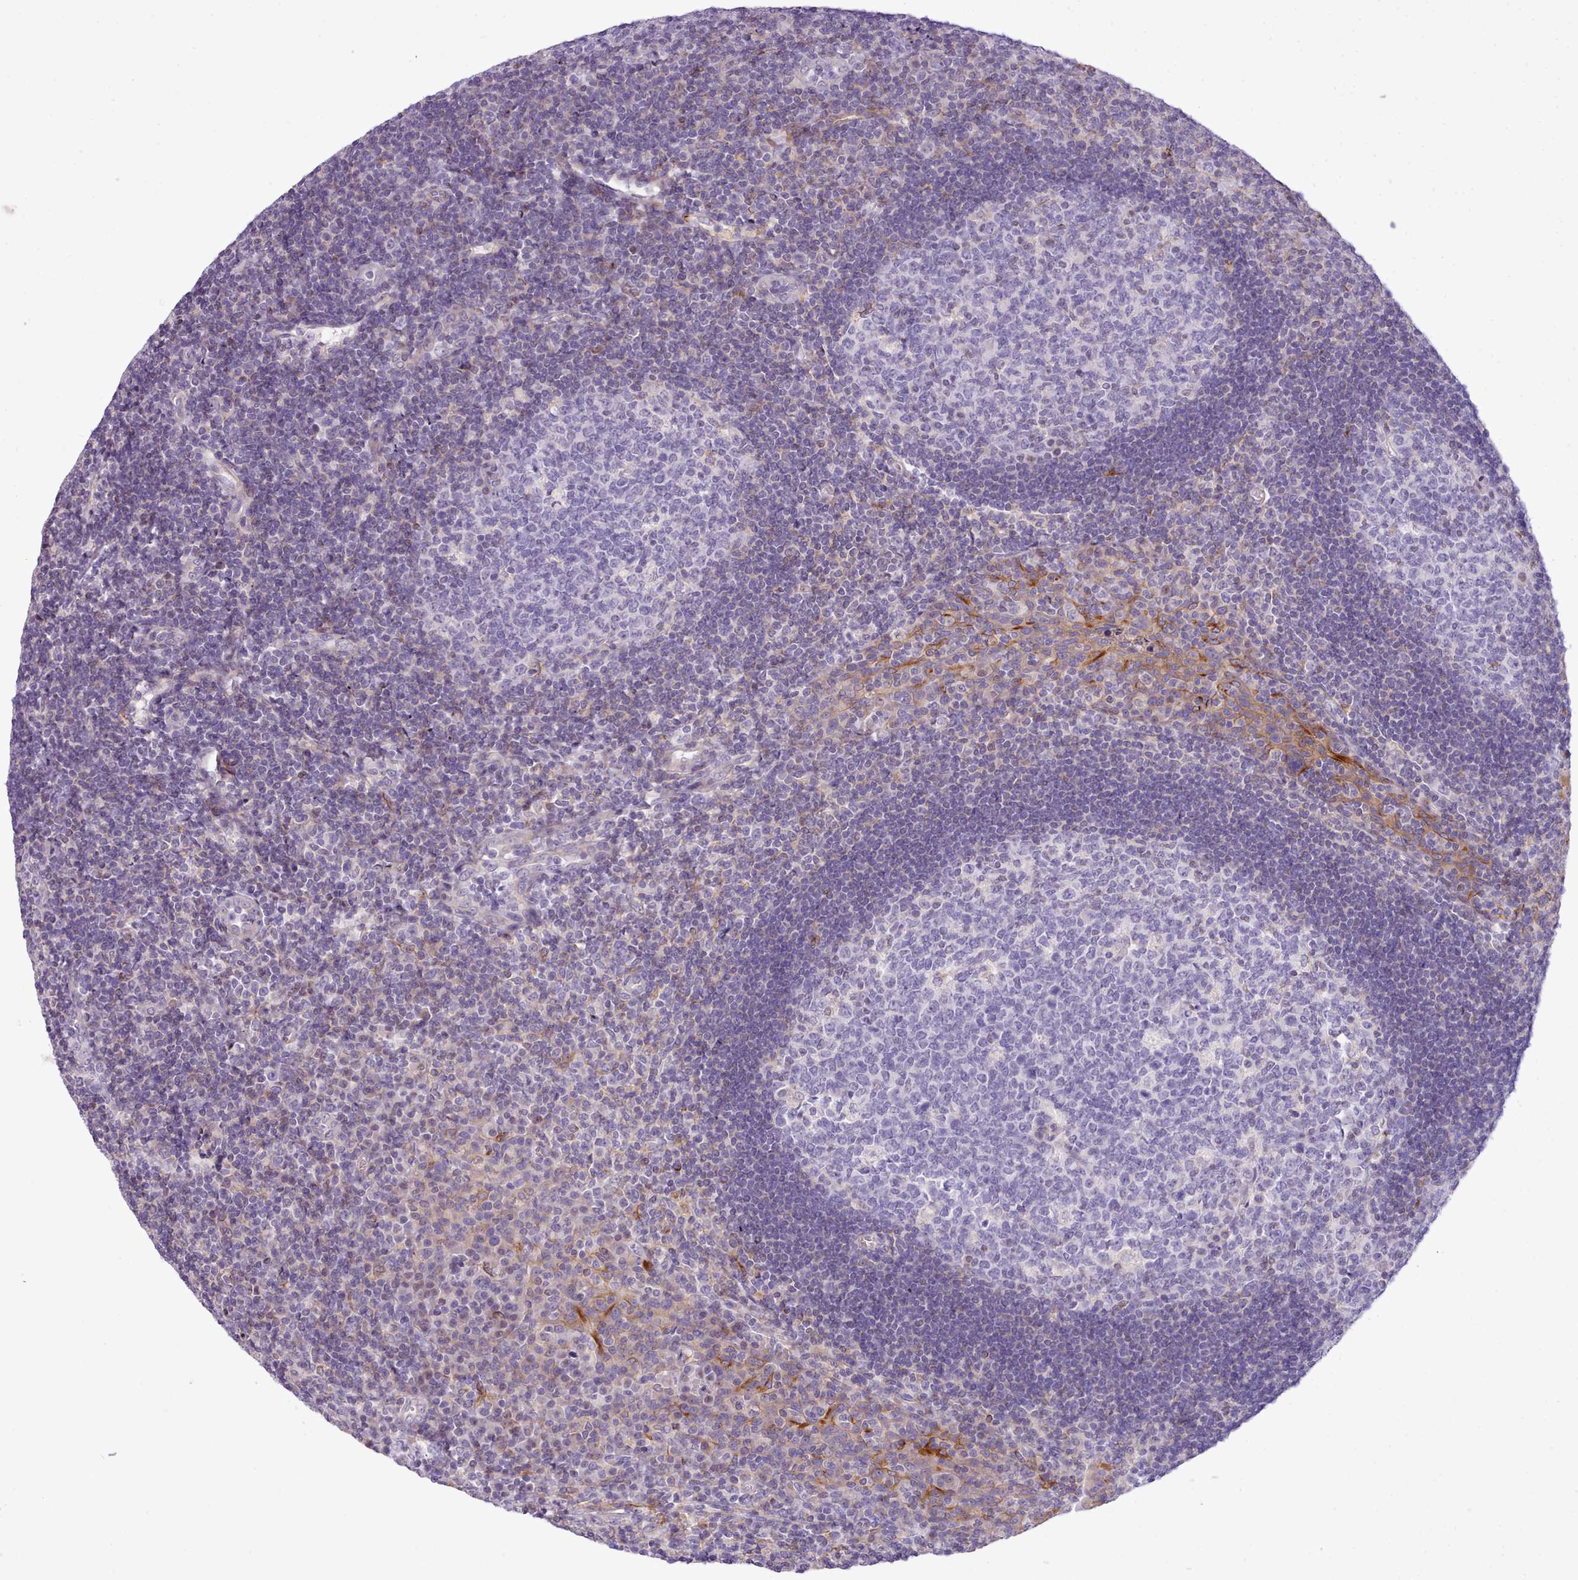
{"staining": {"intensity": "negative", "quantity": "none", "location": "none"}, "tissue": "tonsil", "cell_type": "Germinal center cells", "image_type": "normal", "snomed": [{"axis": "morphology", "description": "Normal tissue, NOS"}, {"axis": "topography", "description": "Tonsil"}], "caption": "Histopathology image shows no protein staining in germinal center cells of normal tonsil. The staining is performed using DAB (3,3'-diaminobenzidine) brown chromogen with nuclei counter-stained in using hematoxylin.", "gene": "CYP2A13", "patient": {"sex": "male", "age": 17}}